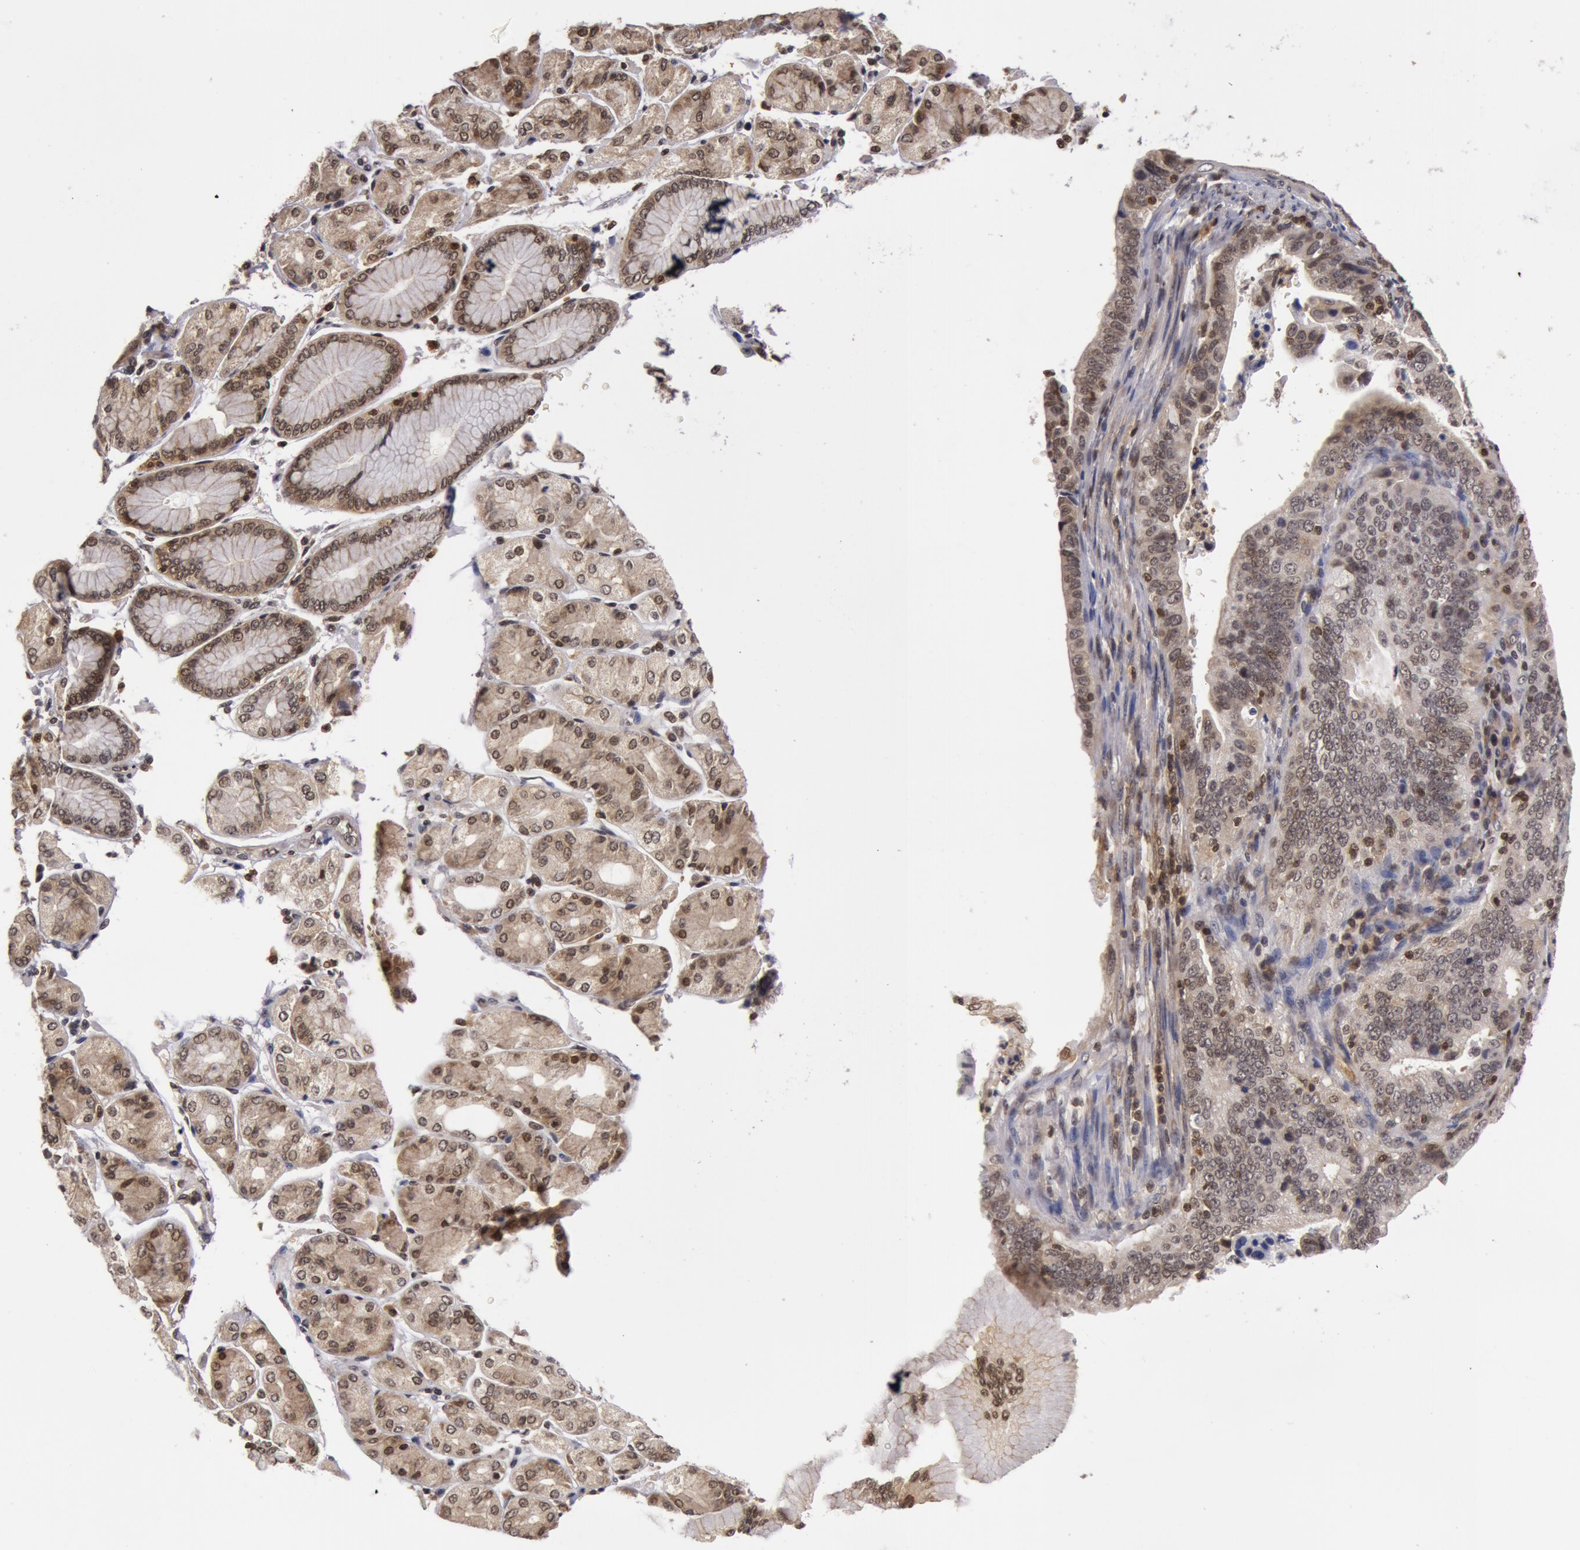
{"staining": {"intensity": "weak", "quantity": "<25%", "location": "nuclear"}, "tissue": "stomach cancer", "cell_type": "Tumor cells", "image_type": "cancer", "snomed": [{"axis": "morphology", "description": "Adenocarcinoma, NOS"}, {"axis": "topography", "description": "Stomach, upper"}], "caption": "This is an IHC histopathology image of adenocarcinoma (stomach). There is no expression in tumor cells.", "gene": "ZNF350", "patient": {"sex": "female", "age": 50}}